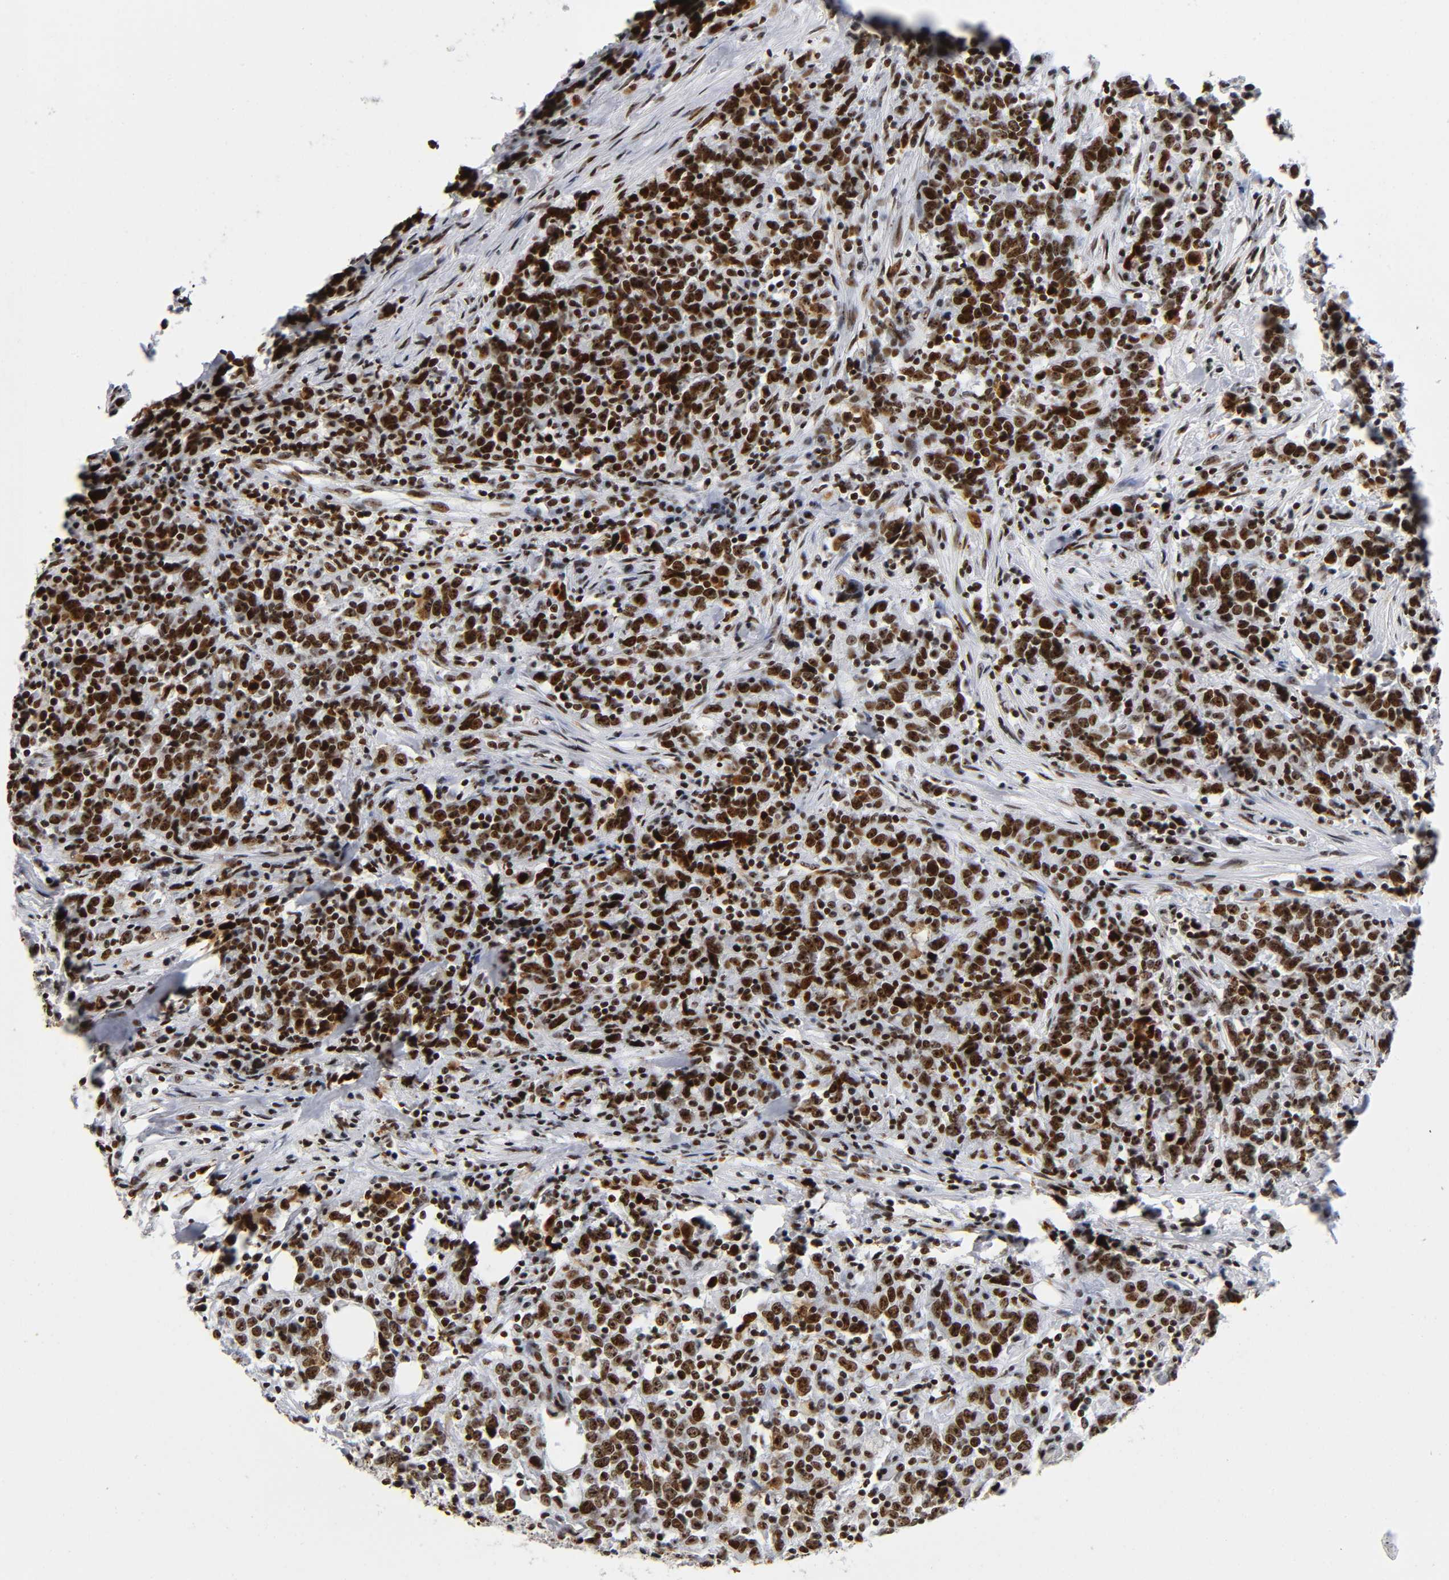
{"staining": {"intensity": "strong", "quantity": ">75%", "location": "nuclear"}, "tissue": "urothelial cancer", "cell_type": "Tumor cells", "image_type": "cancer", "snomed": [{"axis": "morphology", "description": "Urothelial carcinoma, High grade"}, {"axis": "topography", "description": "Urinary bladder"}], "caption": "Immunohistochemistry of human high-grade urothelial carcinoma demonstrates high levels of strong nuclear positivity in about >75% of tumor cells. The protein is stained brown, and the nuclei are stained in blue (DAB (3,3'-diaminobenzidine) IHC with brightfield microscopy, high magnification).", "gene": "UBTF", "patient": {"sex": "male", "age": 61}}